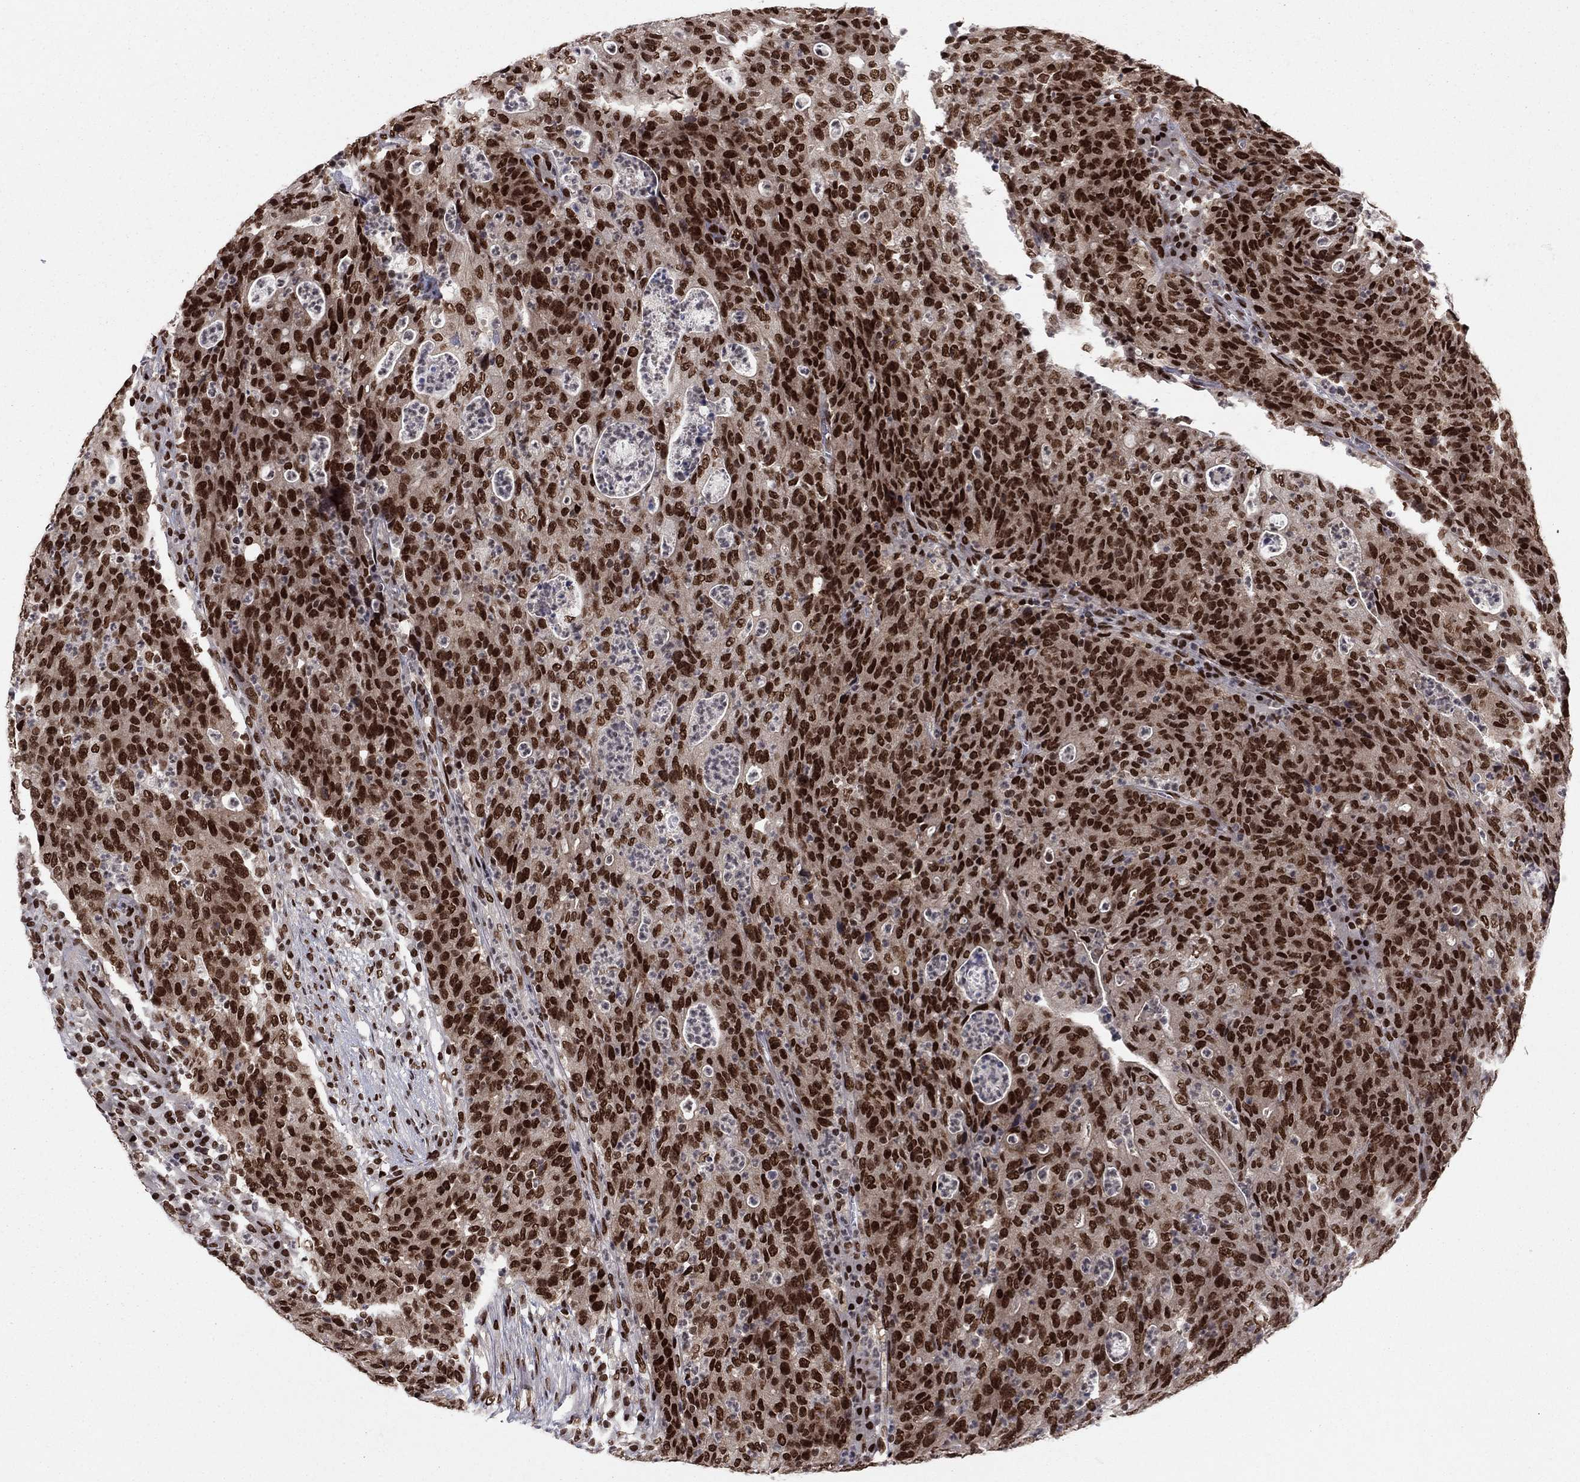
{"staining": {"intensity": "strong", "quantity": ">75%", "location": "nuclear"}, "tissue": "colorectal cancer", "cell_type": "Tumor cells", "image_type": "cancer", "snomed": [{"axis": "morphology", "description": "Adenocarcinoma, NOS"}, {"axis": "topography", "description": "Colon"}], "caption": "IHC micrograph of human colorectal adenocarcinoma stained for a protein (brown), which exhibits high levels of strong nuclear expression in about >75% of tumor cells.", "gene": "USP54", "patient": {"sex": "male", "age": 70}}